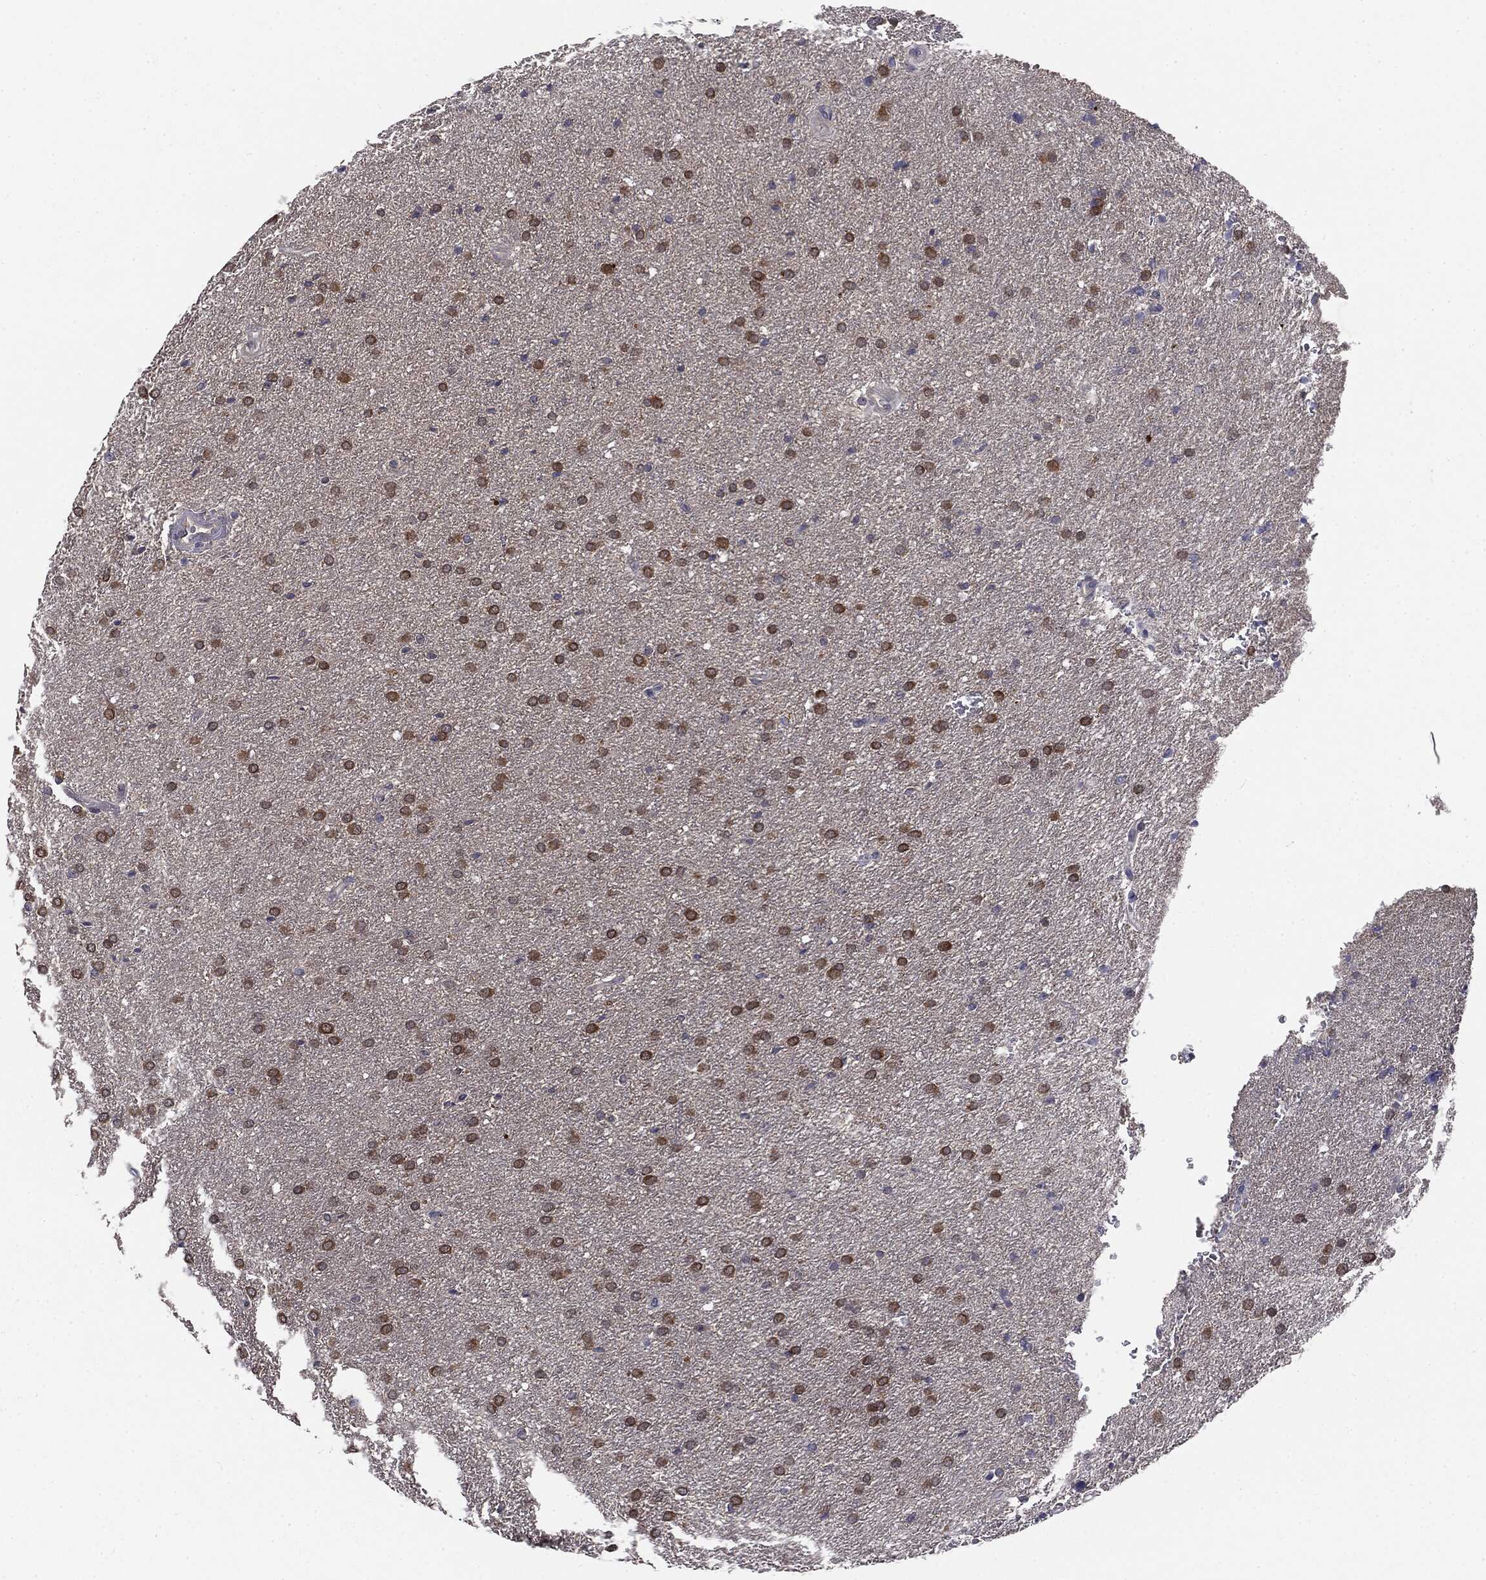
{"staining": {"intensity": "moderate", "quantity": ">75%", "location": "cytoplasmic/membranous"}, "tissue": "glioma", "cell_type": "Tumor cells", "image_type": "cancer", "snomed": [{"axis": "morphology", "description": "Glioma, malignant, Low grade"}, {"axis": "topography", "description": "Brain"}], "caption": "Immunohistochemistry (IHC) staining of malignant glioma (low-grade), which displays medium levels of moderate cytoplasmic/membranous positivity in approximately >75% of tumor cells indicating moderate cytoplasmic/membranous protein positivity. The staining was performed using DAB (brown) for protein detection and nuclei were counterstained in hematoxylin (blue).", "gene": "KRT7", "patient": {"sex": "female", "age": 37}}